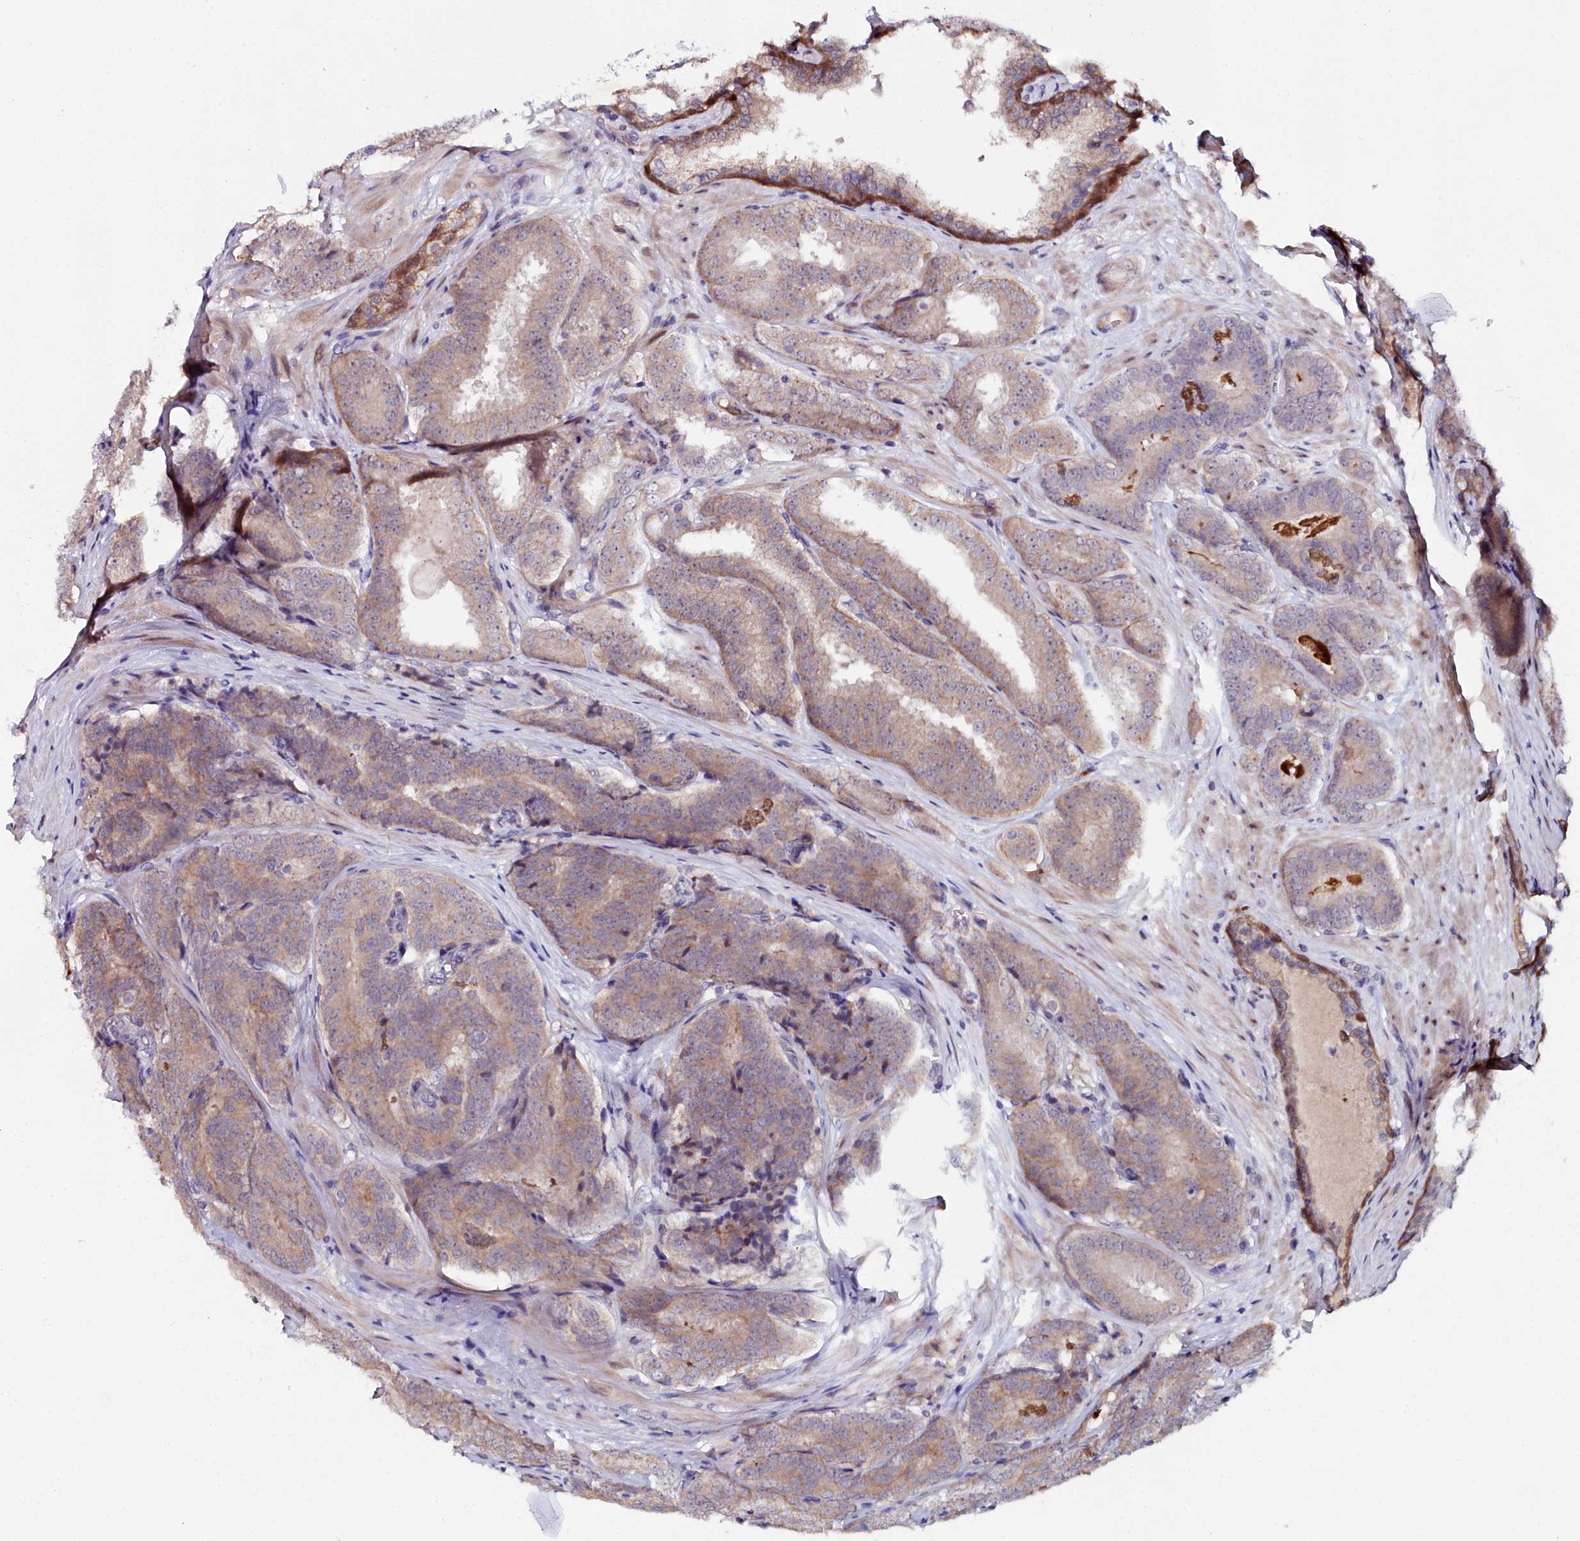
{"staining": {"intensity": "moderate", "quantity": "25%-75%", "location": "cytoplasmic/membranous"}, "tissue": "prostate cancer", "cell_type": "Tumor cells", "image_type": "cancer", "snomed": [{"axis": "morphology", "description": "Adenocarcinoma, High grade"}, {"axis": "topography", "description": "Prostate"}], "caption": "Prostate high-grade adenocarcinoma stained with IHC exhibits moderate cytoplasmic/membranous expression in about 25%-75% of tumor cells. (DAB (3,3'-diaminobenzidine) IHC, brown staining for protein, blue staining for nuclei).", "gene": "KCTD18", "patient": {"sex": "male", "age": 63}}